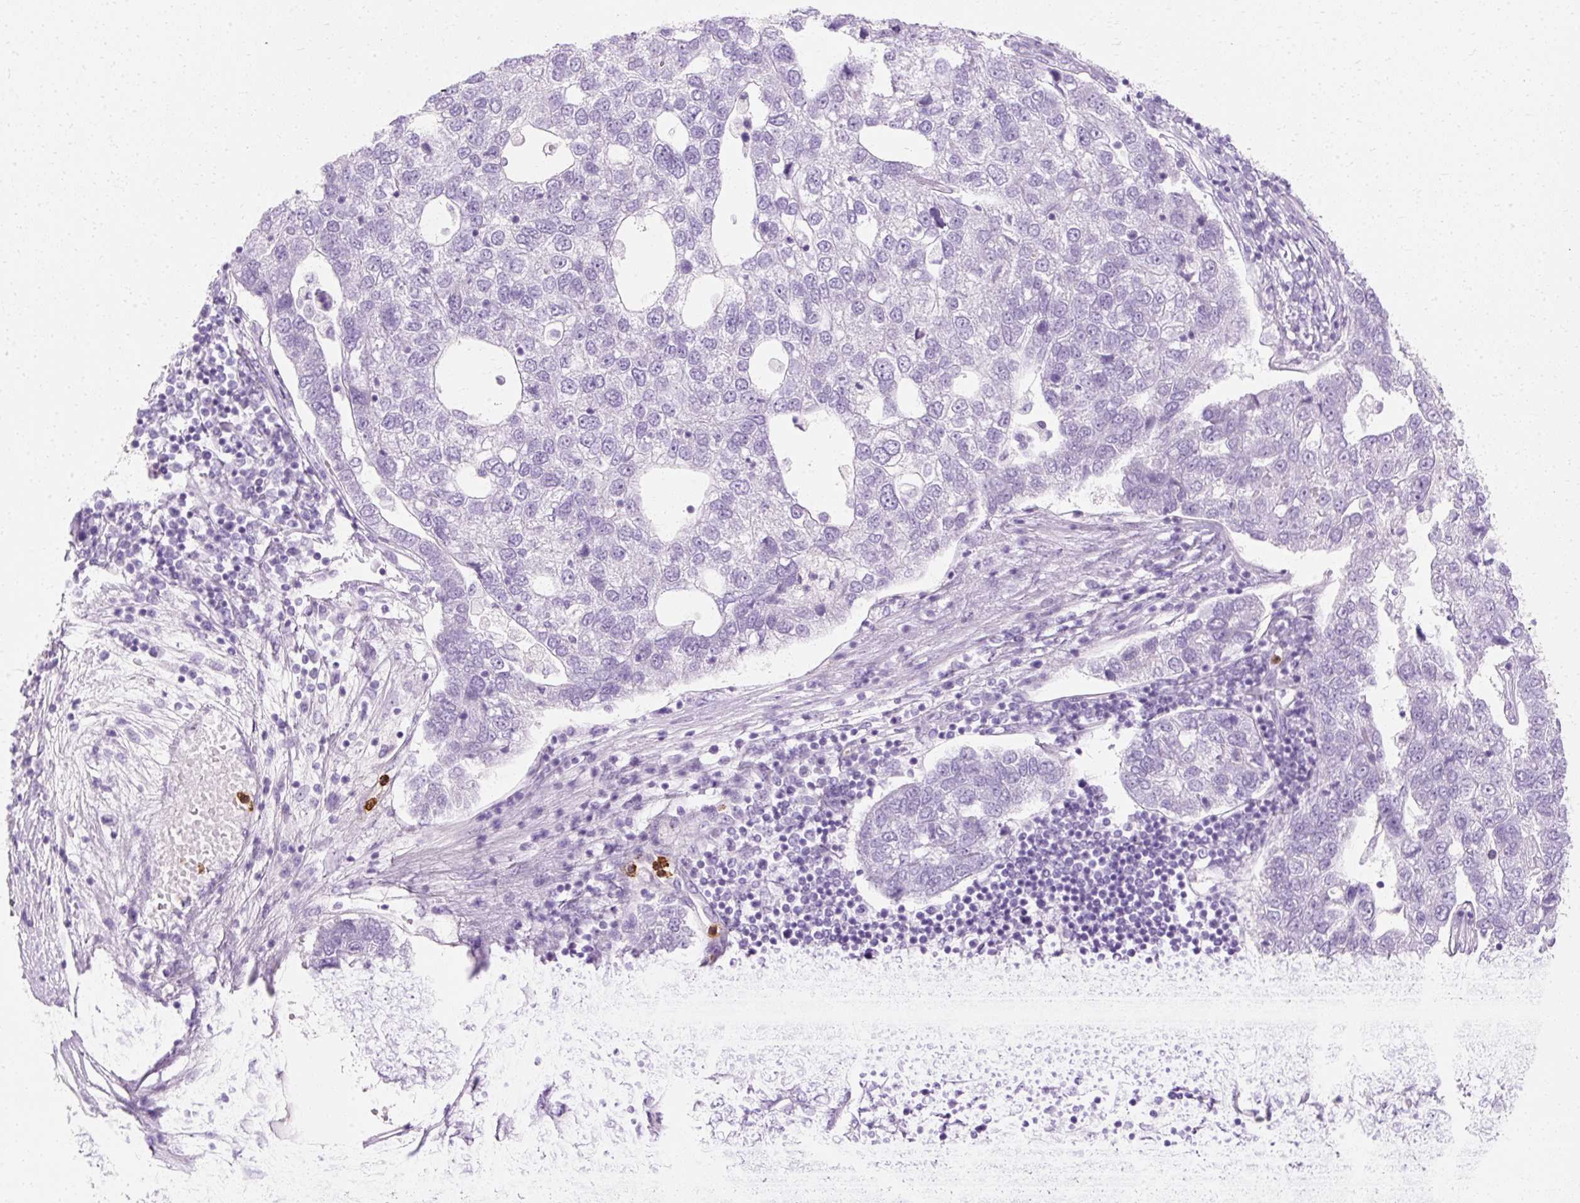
{"staining": {"intensity": "negative", "quantity": "none", "location": "none"}, "tissue": "pancreatic cancer", "cell_type": "Tumor cells", "image_type": "cancer", "snomed": [{"axis": "morphology", "description": "Adenocarcinoma, NOS"}, {"axis": "topography", "description": "Pancreas"}], "caption": "Pancreatic adenocarcinoma was stained to show a protein in brown. There is no significant positivity in tumor cells. The staining was performed using DAB (3,3'-diaminobenzidine) to visualize the protein expression in brown, while the nuclei were stained in blue with hematoxylin (Magnification: 20x).", "gene": "DEFA1", "patient": {"sex": "female", "age": 61}}